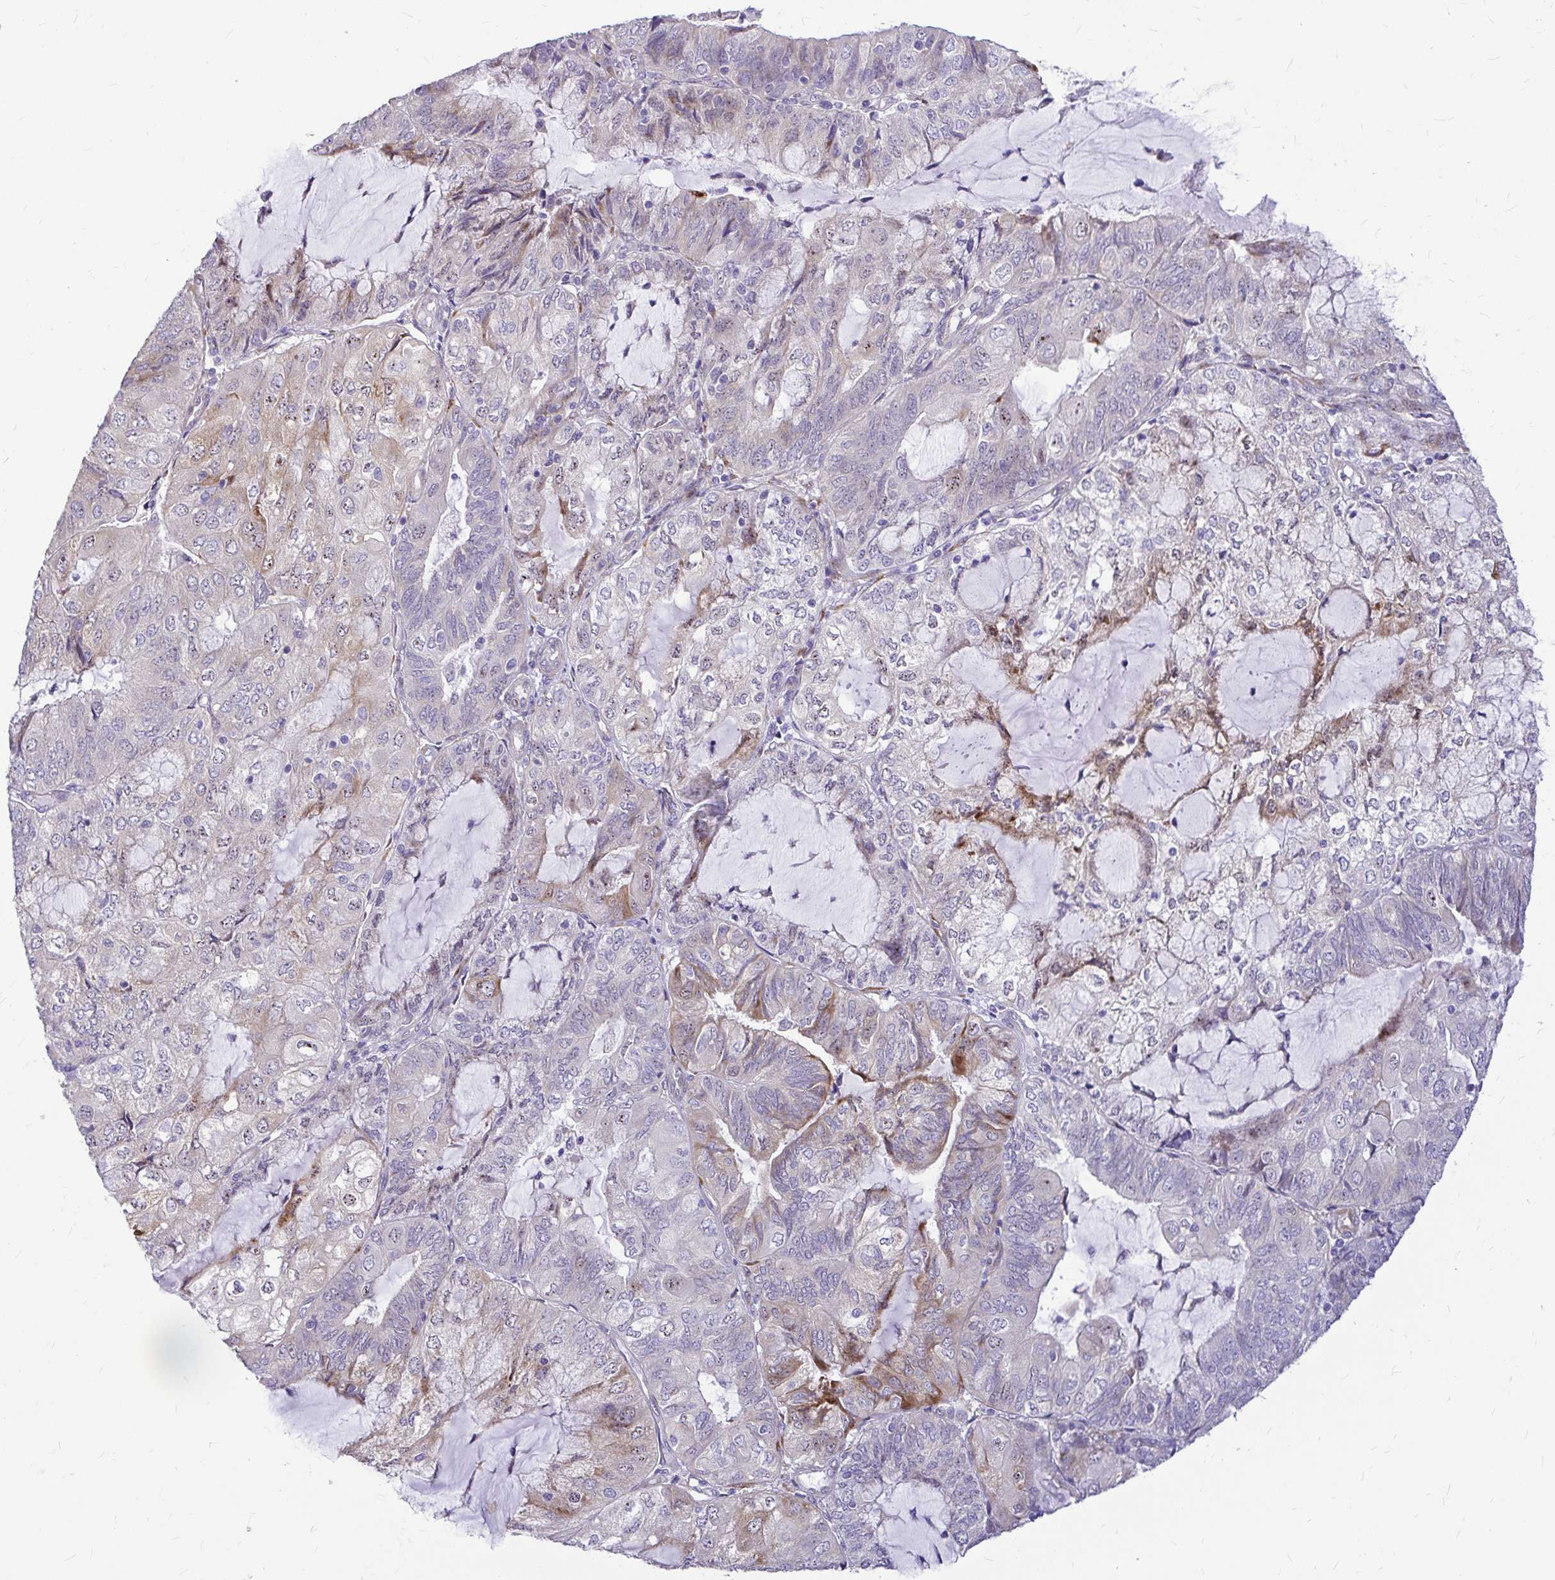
{"staining": {"intensity": "weak", "quantity": "<25%", "location": "cytoplasmic/membranous"}, "tissue": "endometrial cancer", "cell_type": "Tumor cells", "image_type": "cancer", "snomed": [{"axis": "morphology", "description": "Adenocarcinoma, NOS"}, {"axis": "topography", "description": "Endometrium"}], "caption": "Immunohistochemistry (IHC) micrograph of neoplastic tissue: human endometrial cancer (adenocarcinoma) stained with DAB reveals no significant protein expression in tumor cells.", "gene": "GABBR2", "patient": {"sex": "female", "age": 81}}